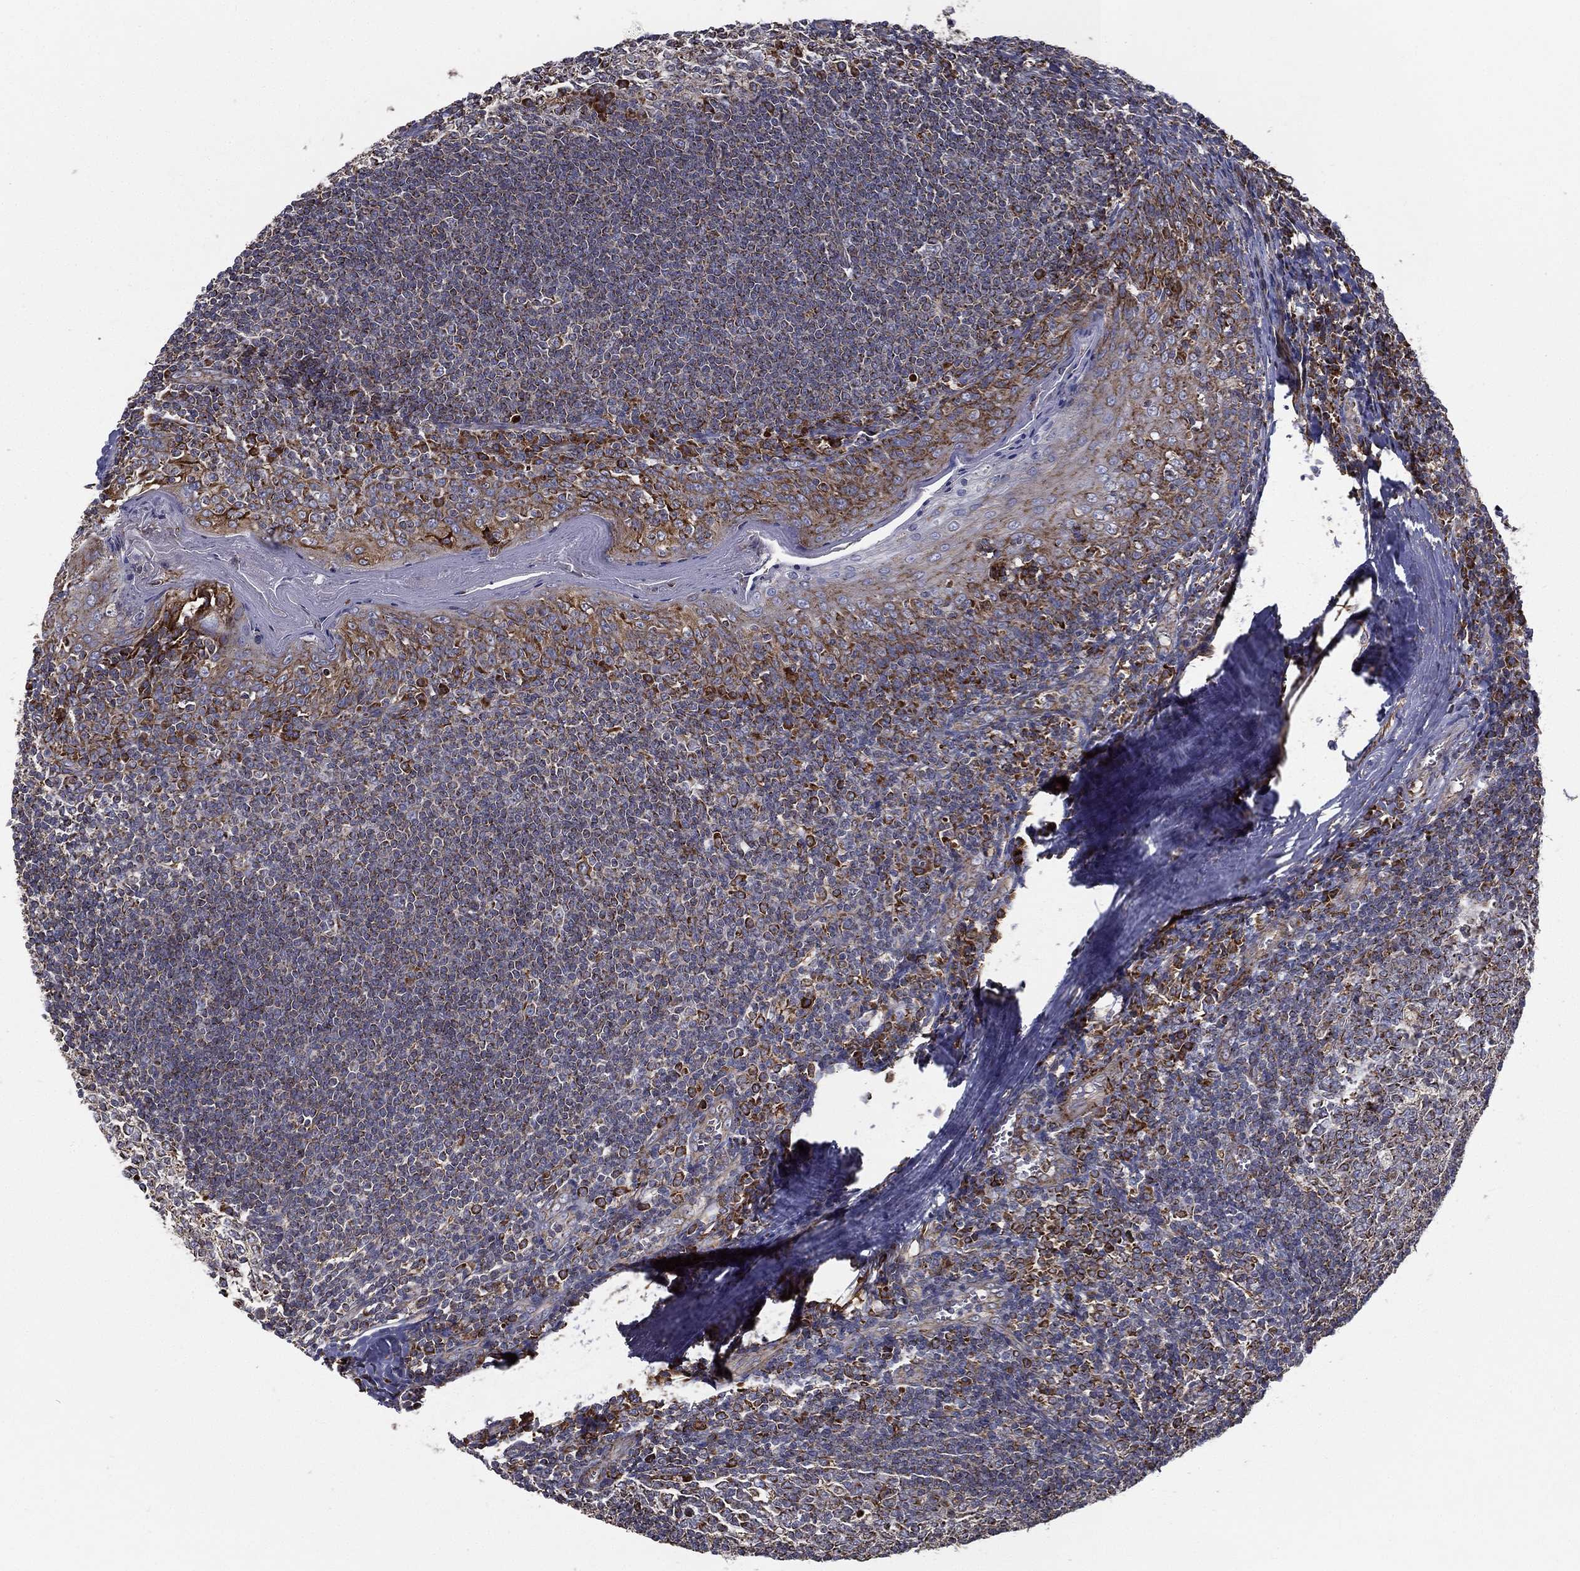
{"staining": {"intensity": "strong", "quantity": "<25%", "location": "cytoplasmic/membranous"}, "tissue": "tonsil", "cell_type": "Germinal center cells", "image_type": "normal", "snomed": [{"axis": "morphology", "description": "Normal tissue, NOS"}, {"axis": "topography", "description": "Tonsil"}], "caption": "A histopathology image of human tonsil stained for a protein shows strong cytoplasmic/membranous brown staining in germinal center cells. (Brightfield microscopy of DAB IHC at high magnification).", "gene": "MT", "patient": {"sex": "male", "age": 33}}